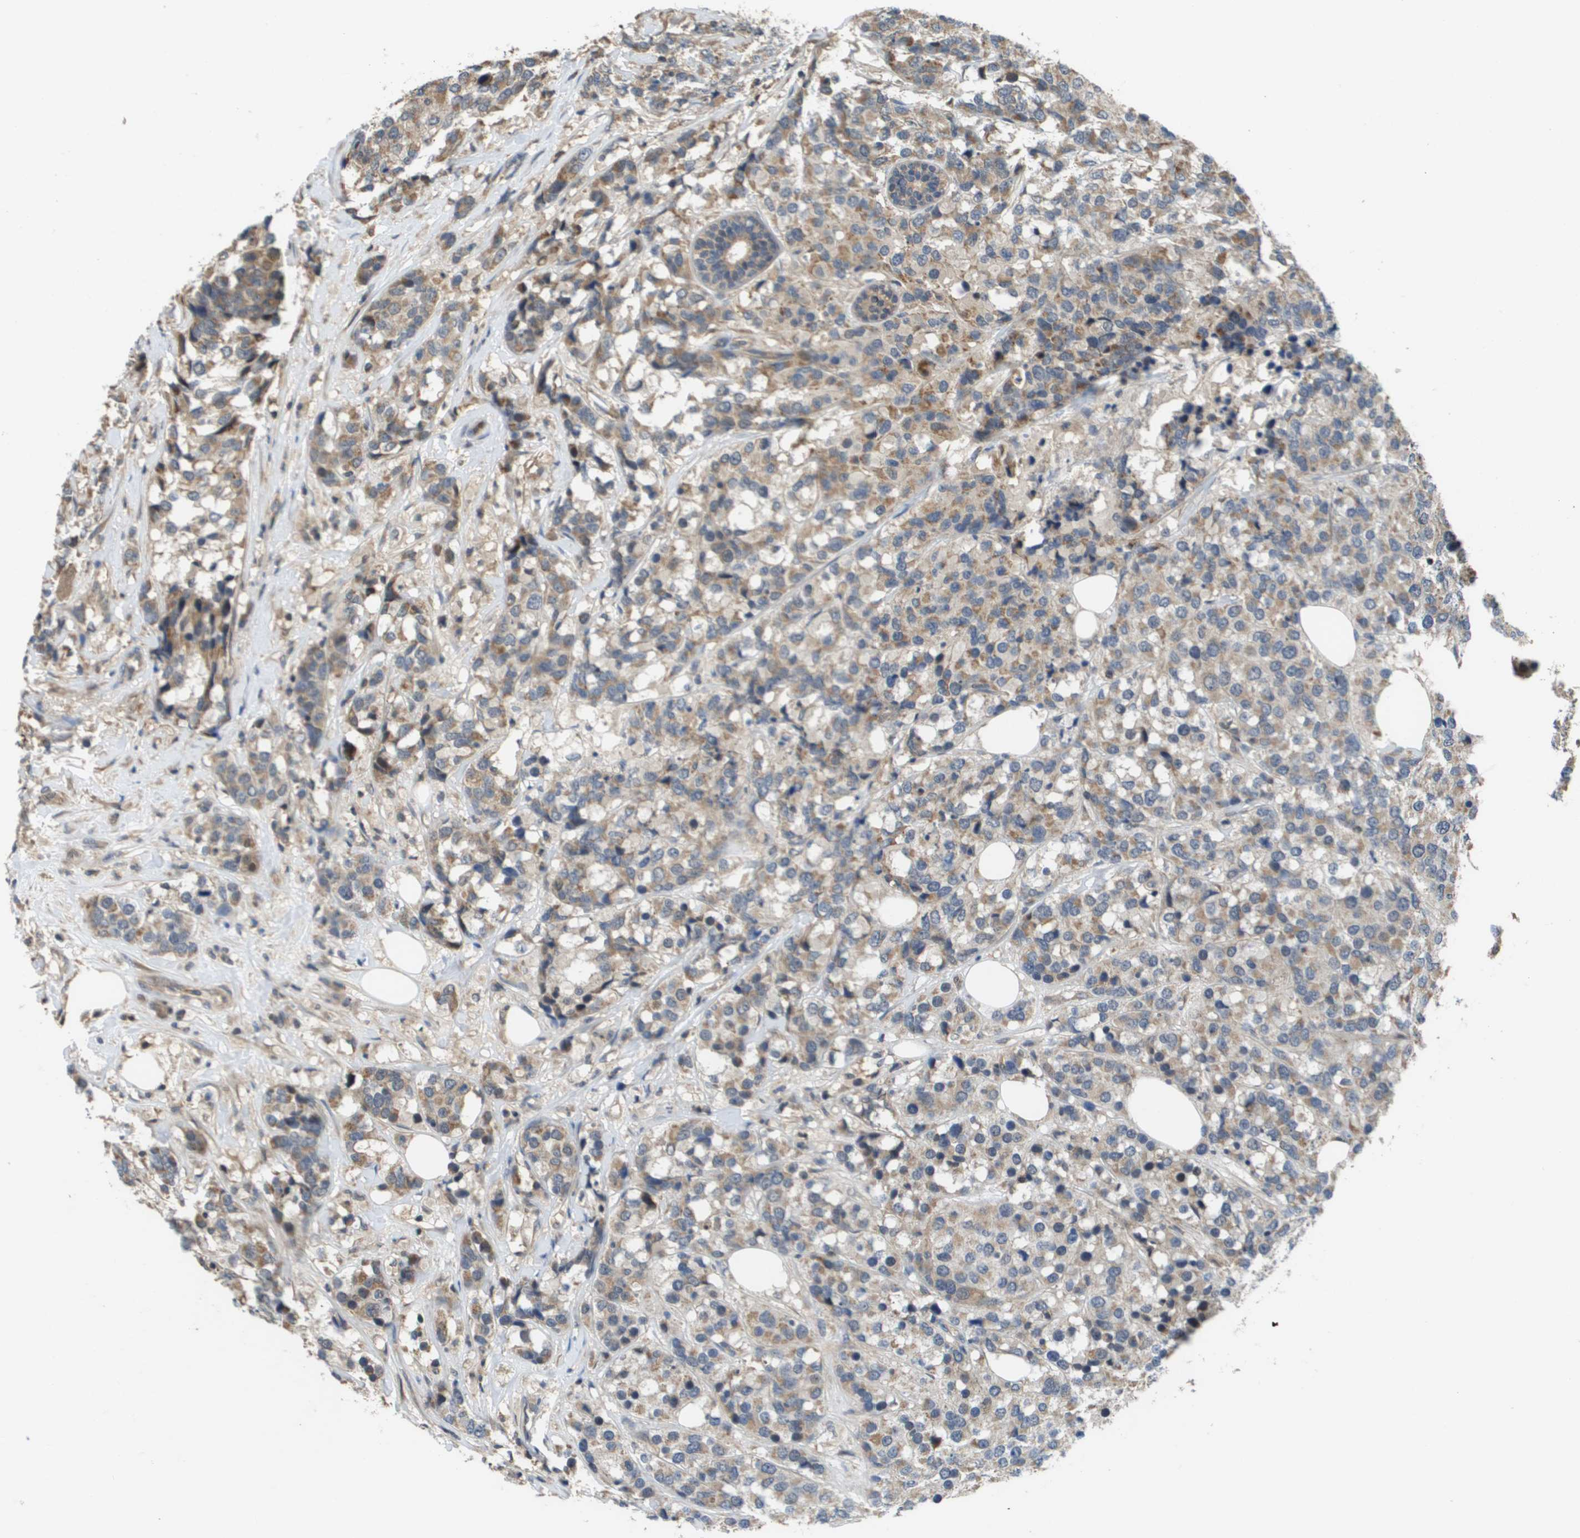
{"staining": {"intensity": "moderate", "quantity": "25%-75%", "location": "cytoplasmic/membranous"}, "tissue": "breast cancer", "cell_type": "Tumor cells", "image_type": "cancer", "snomed": [{"axis": "morphology", "description": "Lobular carcinoma"}, {"axis": "topography", "description": "Breast"}], "caption": "IHC (DAB) staining of human breast cancer (lobular carcinoma) exhibits moderate cytoplasmic/membranous protein staining in approximately 25%-75% of tumor cells. The protein of interest is stained brown, and the nuclei are stained in blue (DAB IHC with brightfield microscopy, high magnification).", "gene": "RBM38", "patient": {"sex": "female", "age": 59}}